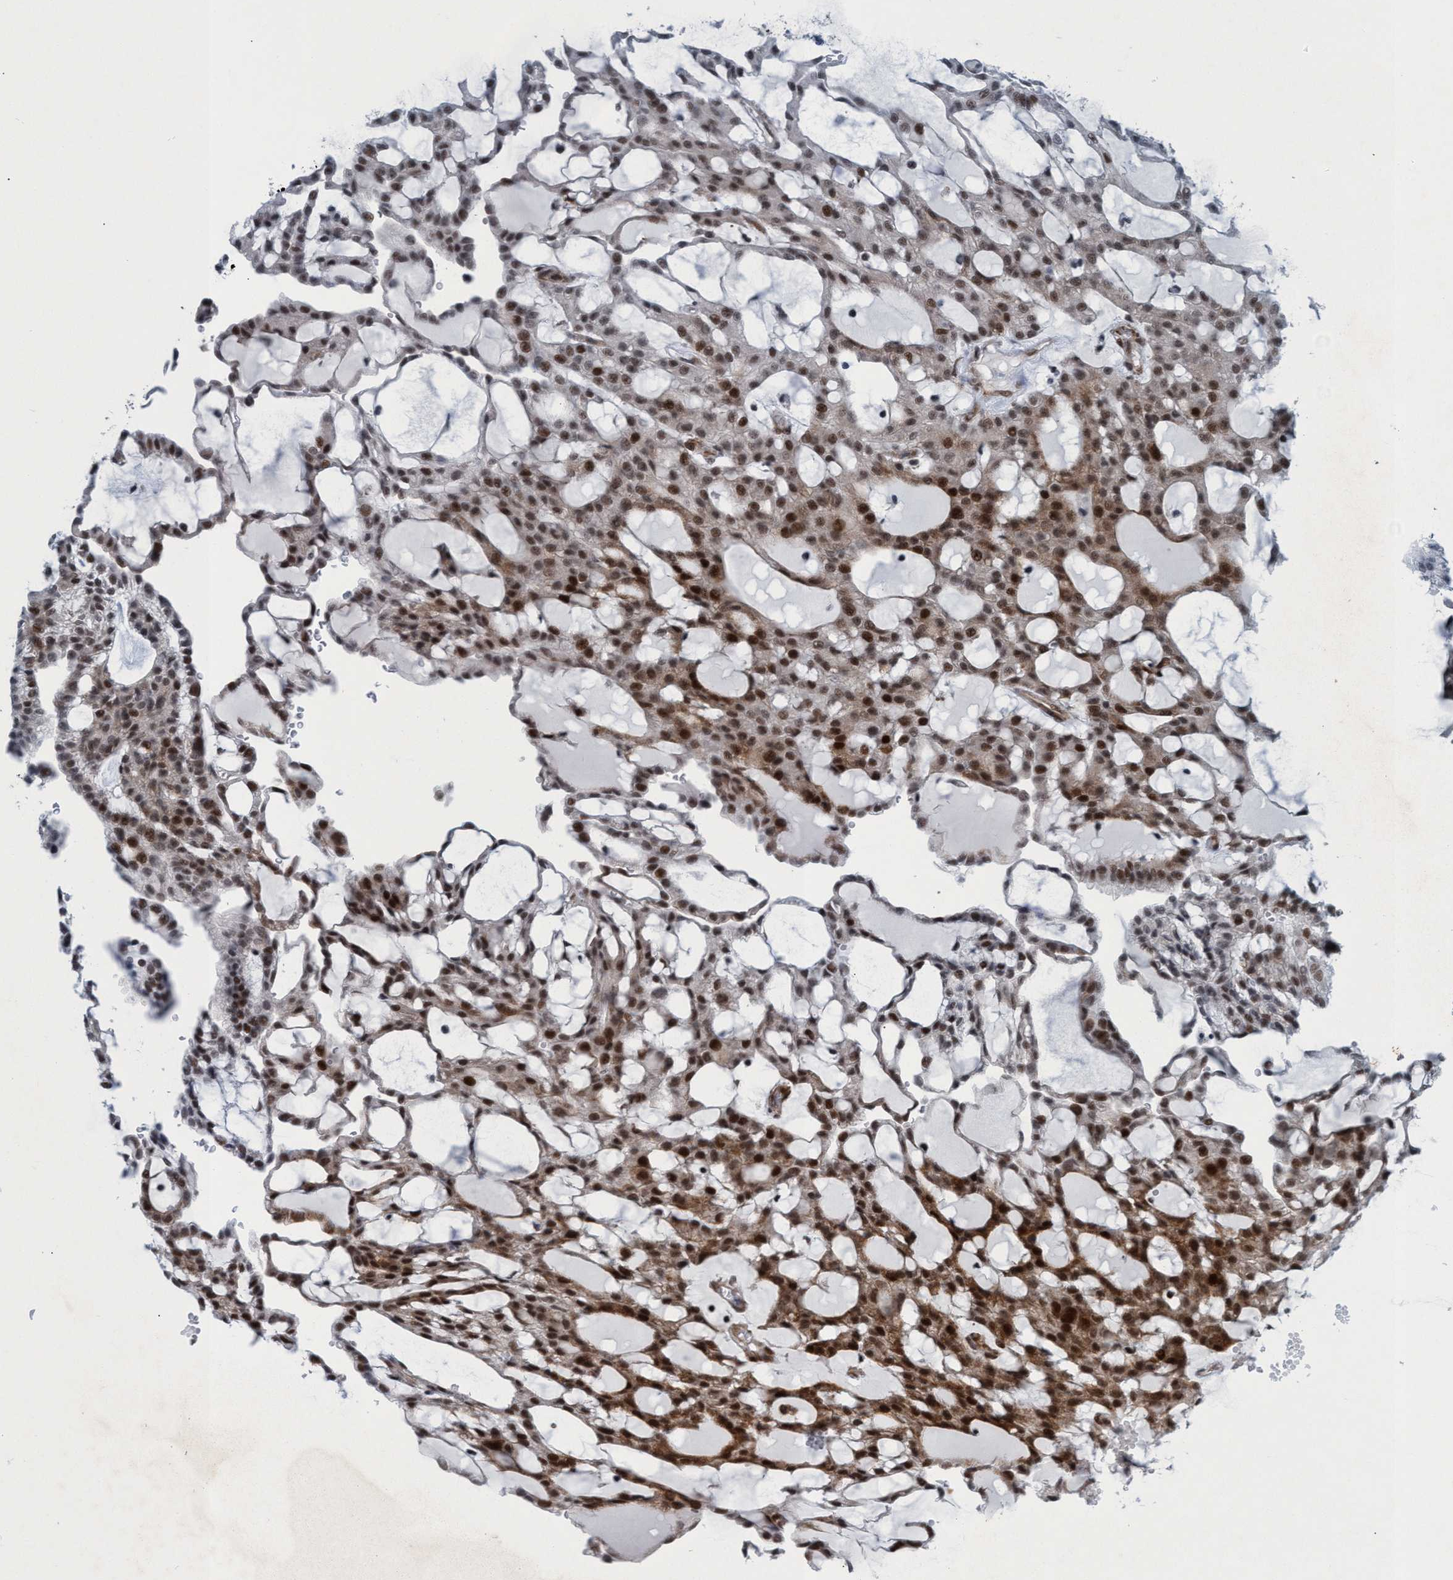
{"staining": {"intensity": "strong", "quantity": ">75%", "location": "cytoplasmic/membranous,nuclear"}, "tissue": "renal cancer", "cell_type": "Tumor cells", "image_type": "cancer", "snomed": [{"axis": "morphology", "description": "Adenocarcinoma, NOS"}, {"axis": "topography", "description": "Kidney"}], "caption": "Immunohistochemical staining of renal cancer demonstrates strong cytoplasmic/membranous and nuclear protein positivity in about >75% of tumor cells.", "gene": "CWC27", "patient": {"sex": "male", "age": 63}}